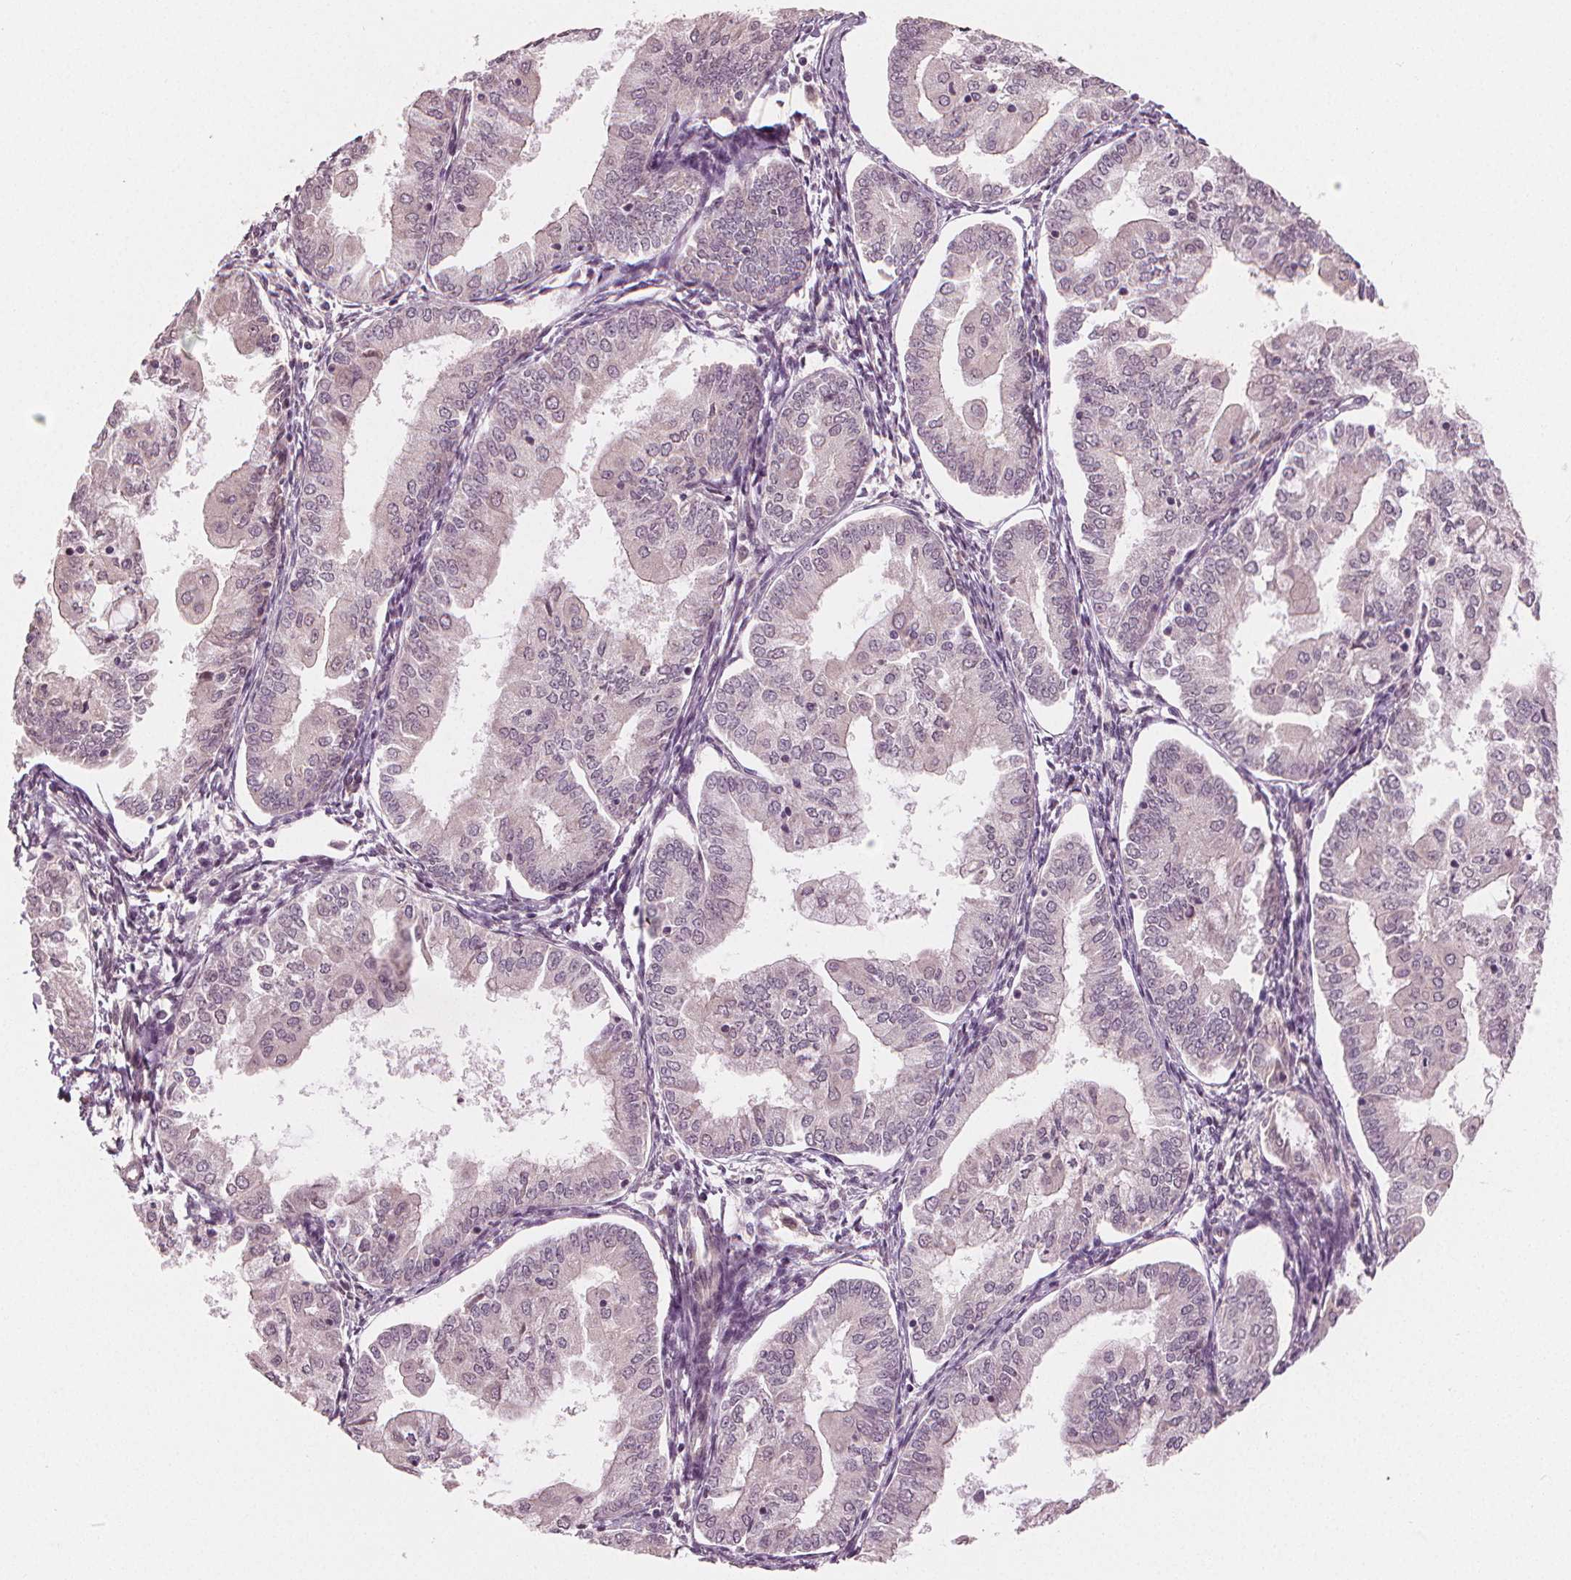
{"staining": {"intensity": "negative", "quantity": "none", "location": "none"}, "tissue": "endometrial cancer", "cell_type": "Tumor cells", "image_type": "cancer", "snomed": [{"axis": "morphology", "description": "Adenocarcinoma, NOS"}, {"axis": "topography", "description": "Endometrium"}], "caption": "Protein analysis of adenocarcinoma (endometrial) shows no significant positivity in tumor cells.", "gene": "CLBA1", "patient": {"sex": "female", "age": 55}}